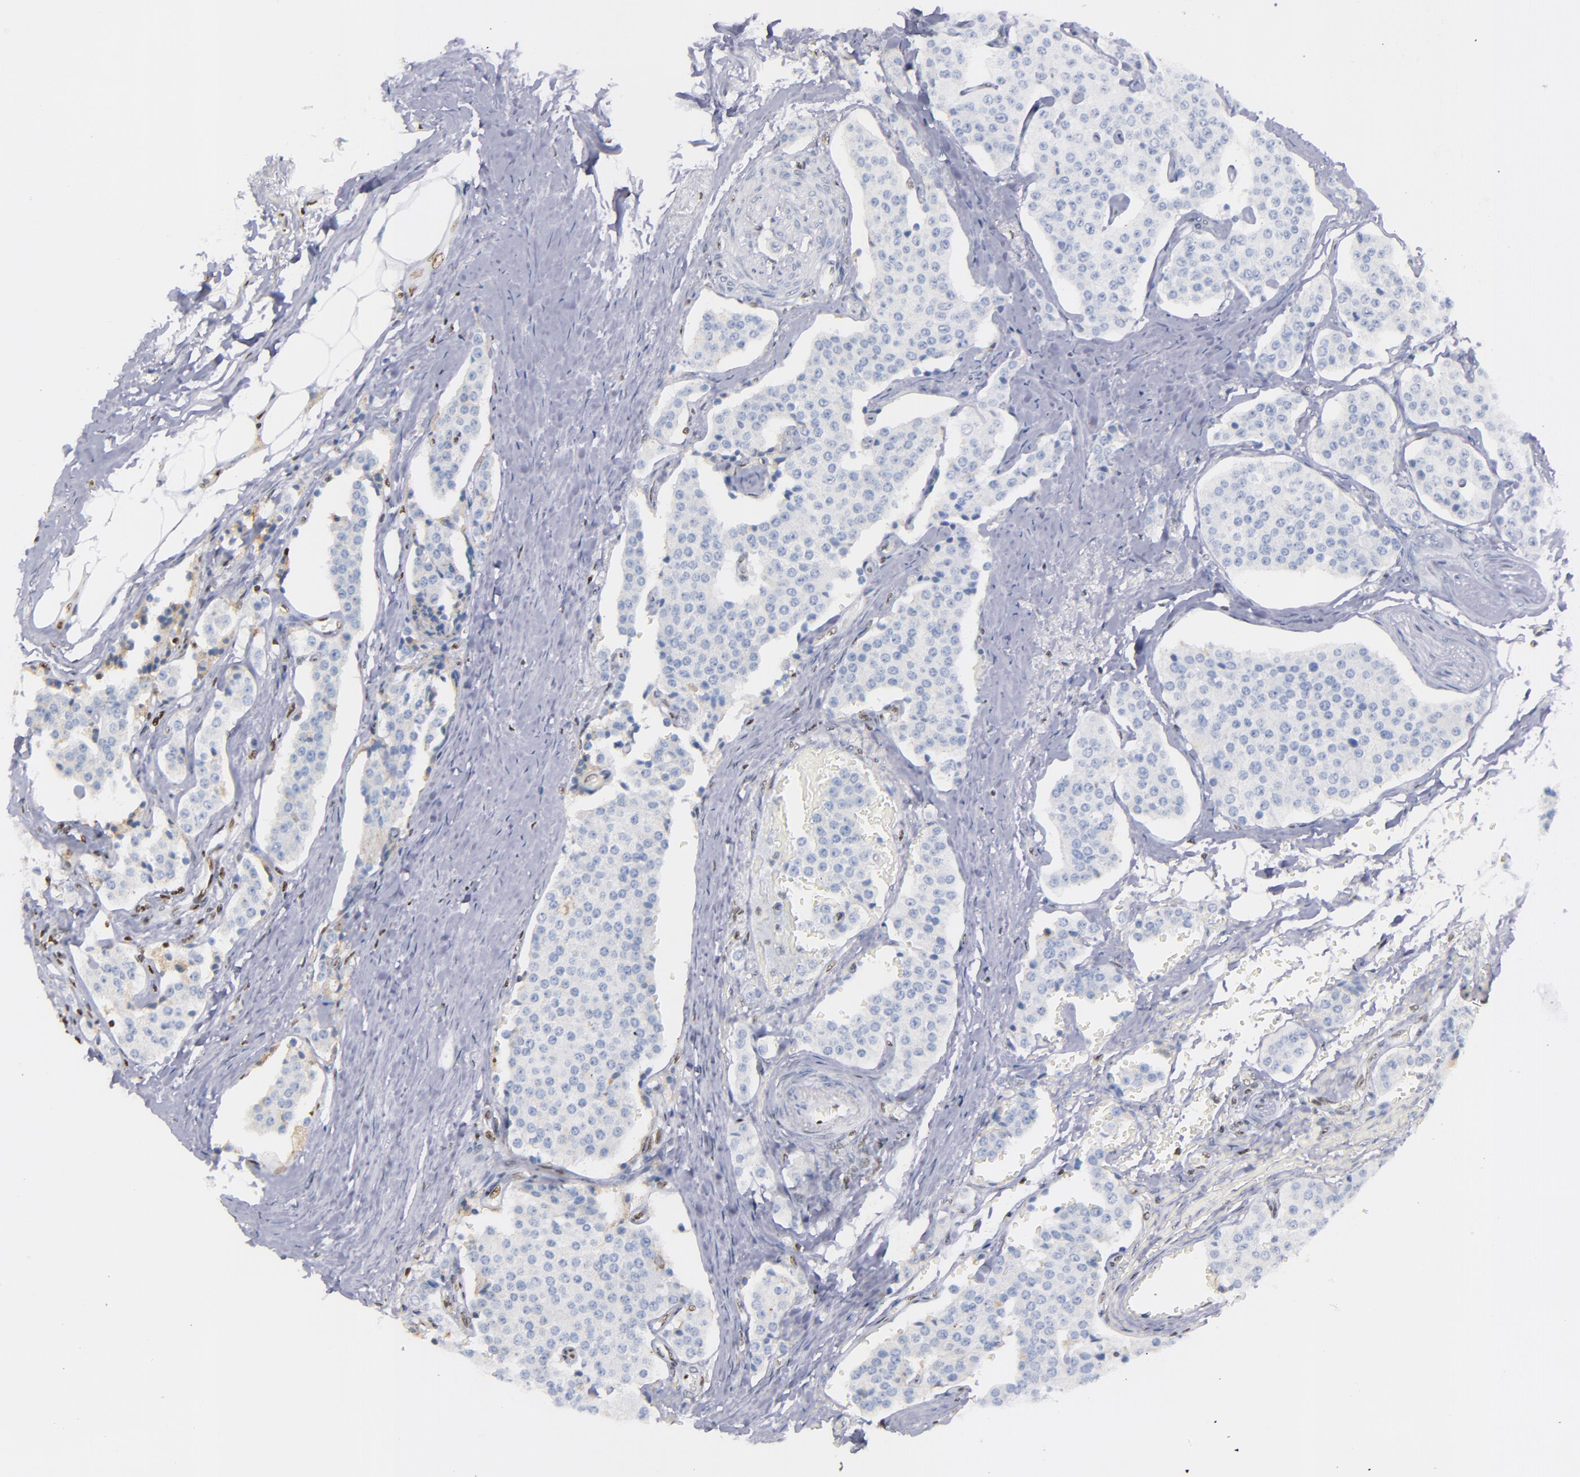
{"staining": {"intensity": "negative", "quantity": "none", "location": "none"}, "tissue": "carcinoid", "cell_type": "Tumor cells", "image_type": "cancer", "snomed": [{"axis": "morphology", "description": "Carcinoid, malignant, NOS"}, {"axis": "topography", "description": "Colon"}], "caption": "Immunohistochemistry photomicrograph of carcinoid stained for a protein (brown), which displays no expression in tumor cells. Brightfield microscopy of immunohistochemistry (IHC) stained with DAB (brown) and hematoxylin (blue), captured at high magnification.", "gene": "IFI16", "patient": {"sex": "female", "age": 61}}